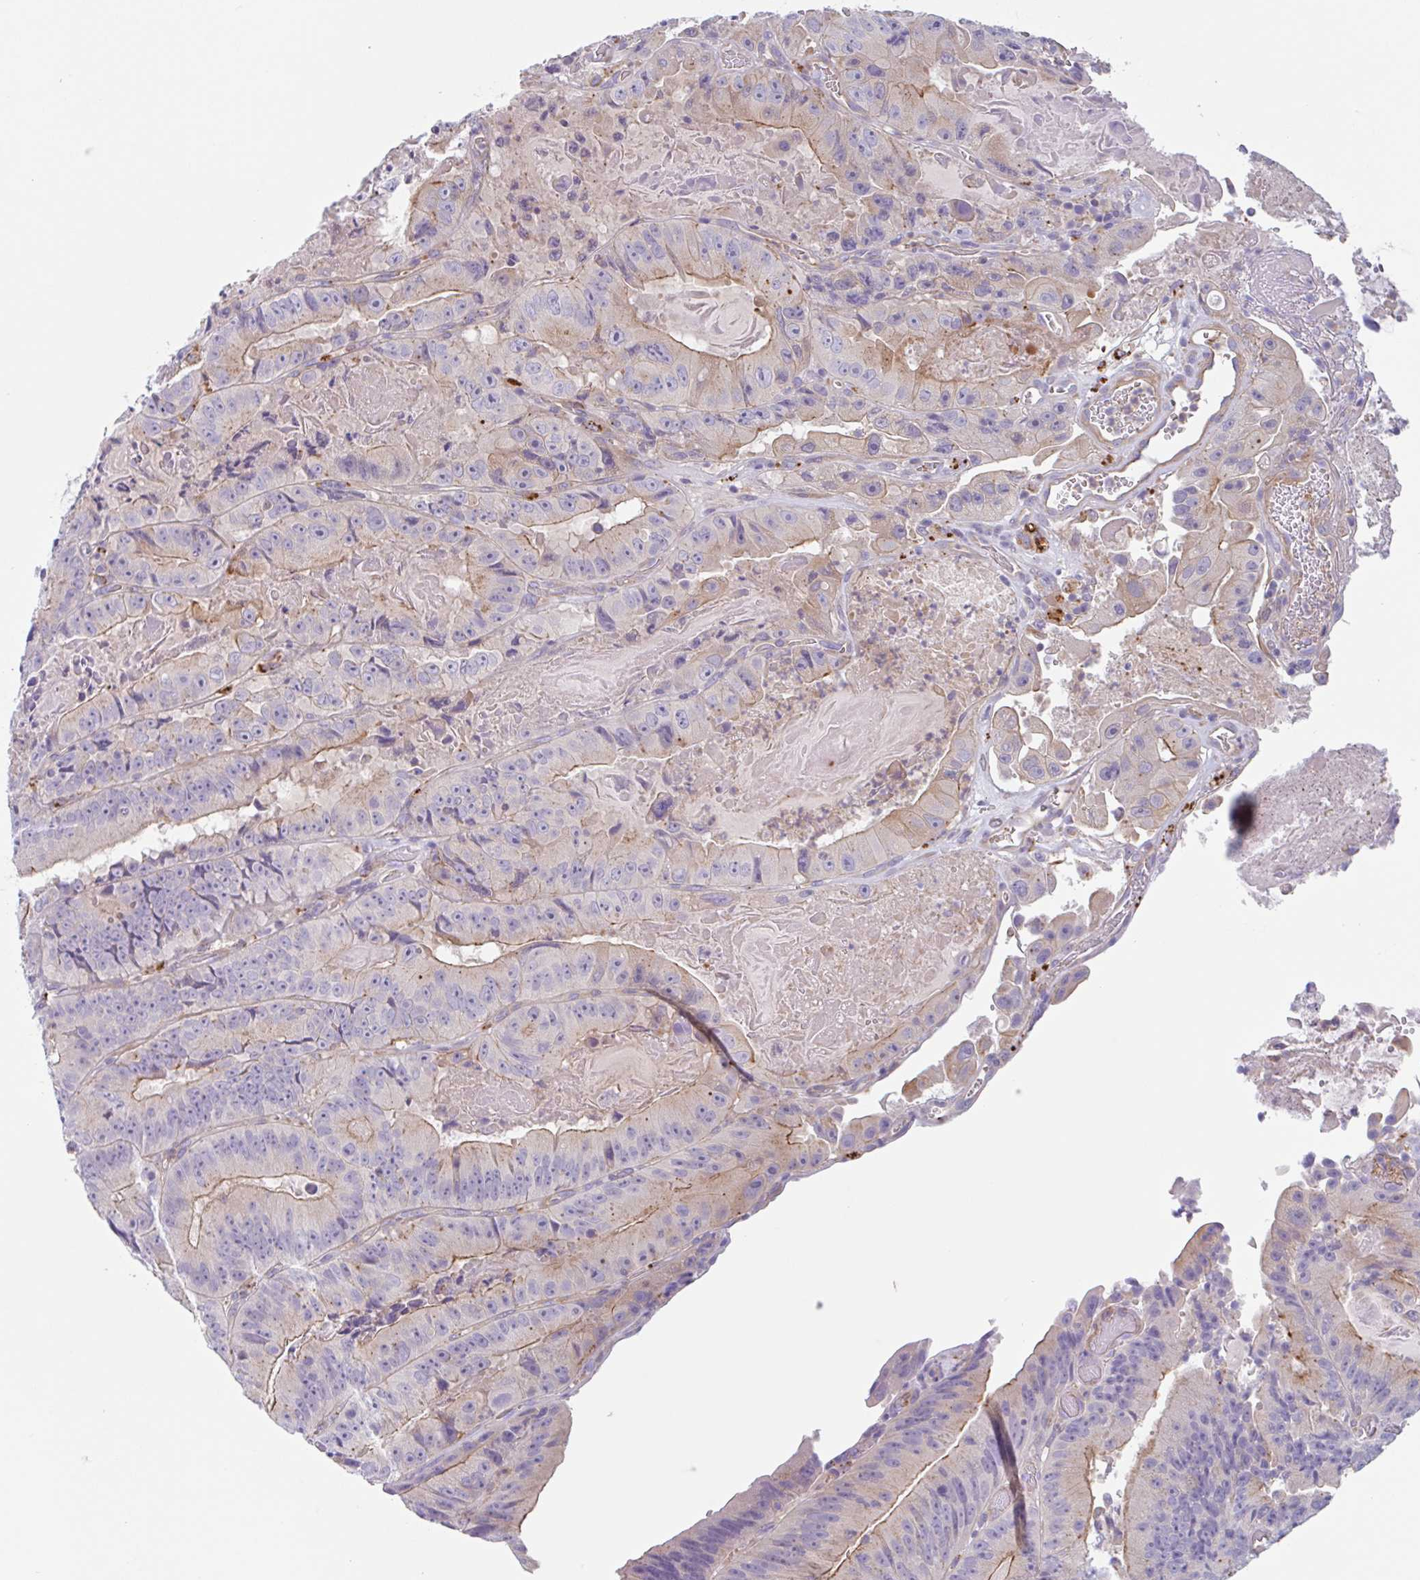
{"staining": {"intensity": "moderate", "quantity": "<25%", "location": "cytoplasmic/membranous"}, "tissue": "colorectal cancer", "cell_type": "Tumor cells", "image_type": "cancer", "snomed": [{"axis": "morphology", "description": "Adenocarcinoma, NOS"}, {"axis": "topography", "description": "Colon"}], "caption": "IHC (DAB) staining of human colorectal cancer reveals moderate cytoplasmic/membranous protein staining in approximately <25% of tumor cells.", "gene": "LENG9", "patient": {"sex": "female", "age": 86}}